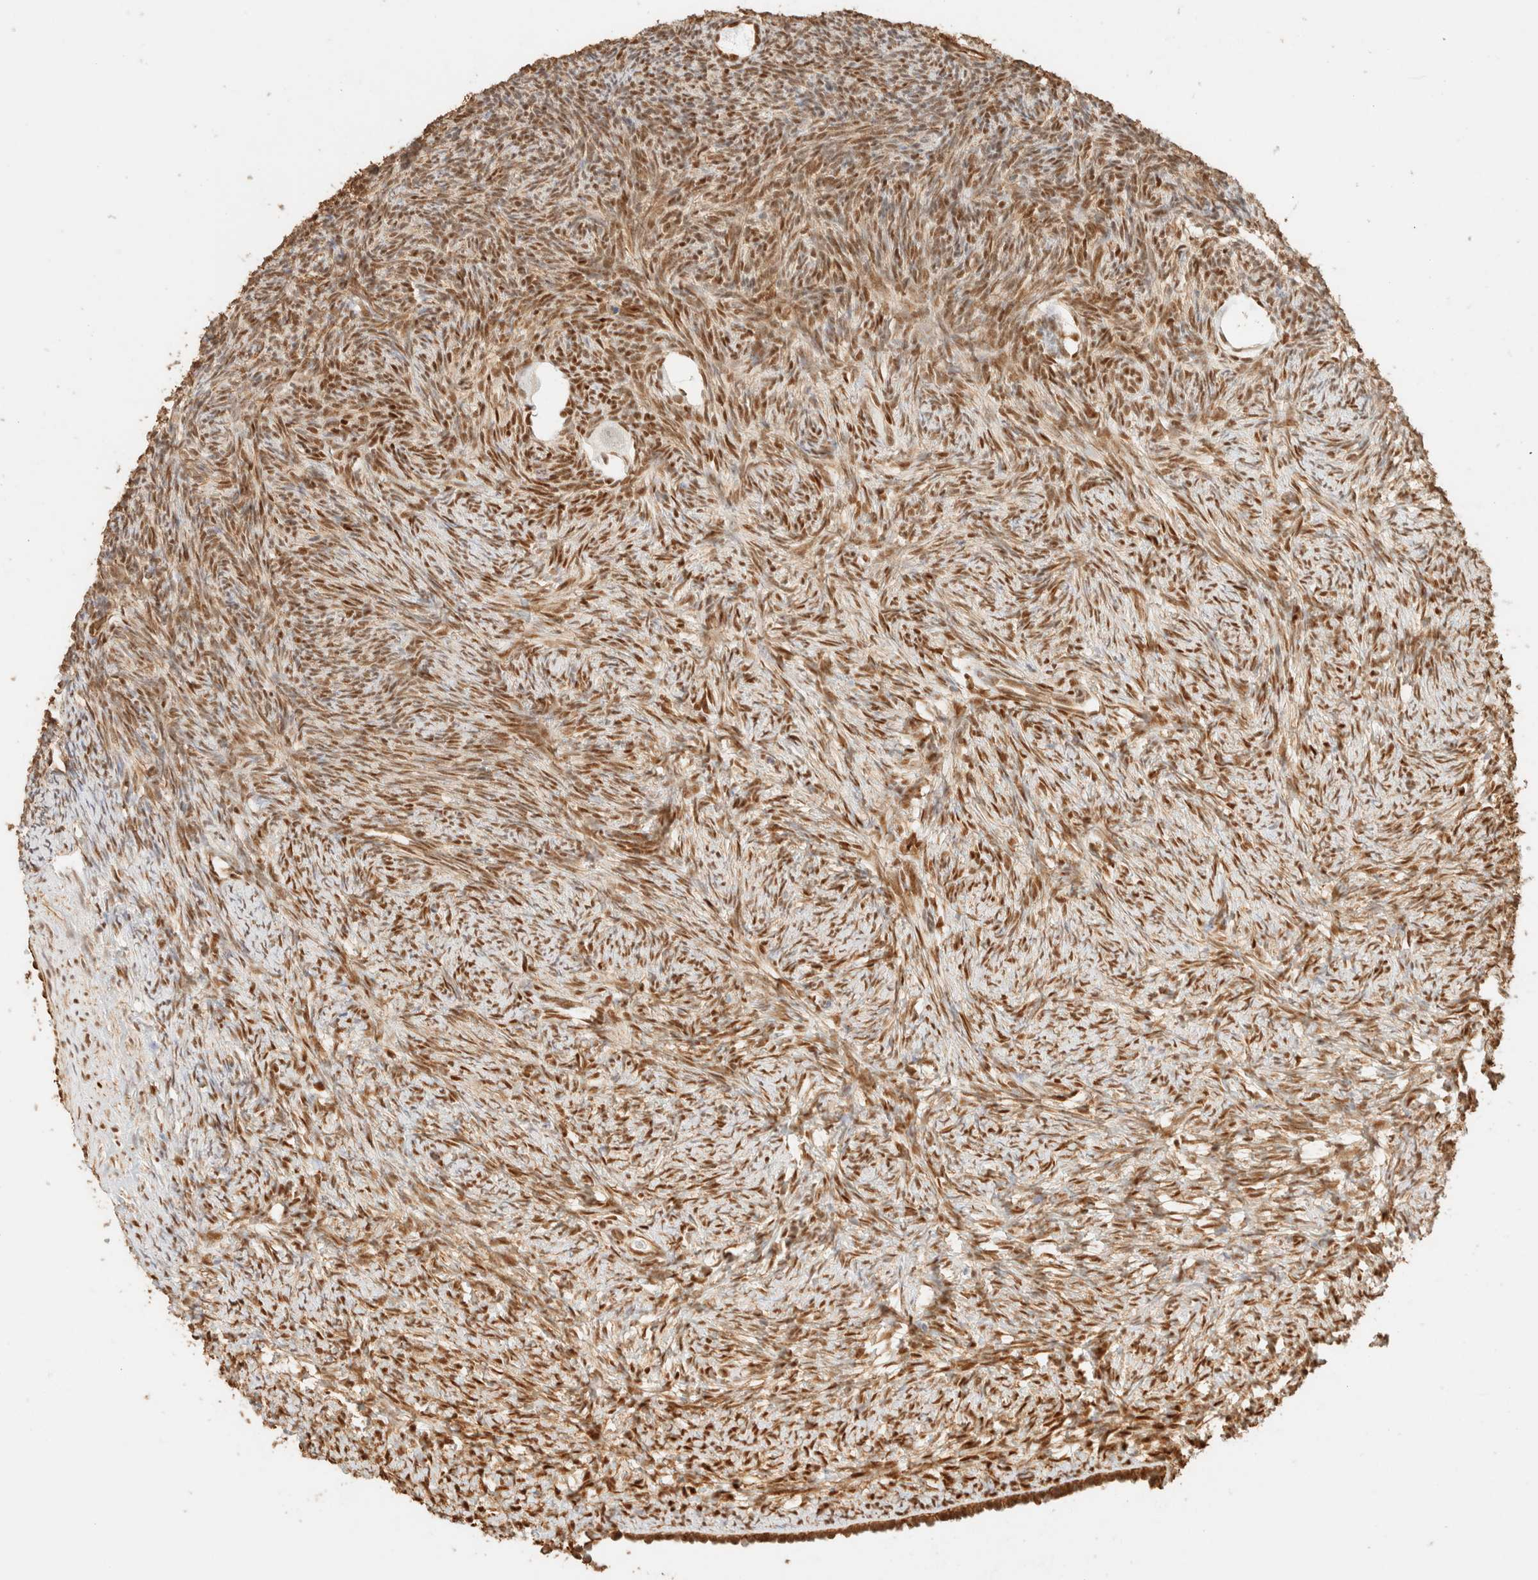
{"staining": {"intensity": "moderate", "quantity": ">75%", "location": "nuclear"}, "tissue": "ovary", "cell_type": "Follicle cells", "image_type": "normal", "snomed": [{"axis": "morphology", "description": "Normal tissue, NOS"}, {"axis": "topography", "description": "Ovary"}], "caption": "Ovary stained with IHC exhibits moderate nuclear positivity in about >75% of follicle cells. Nuclei are stained in blue.", "gene": "ZSCAN18", "patient": {"sex": "female", "age": 34}}